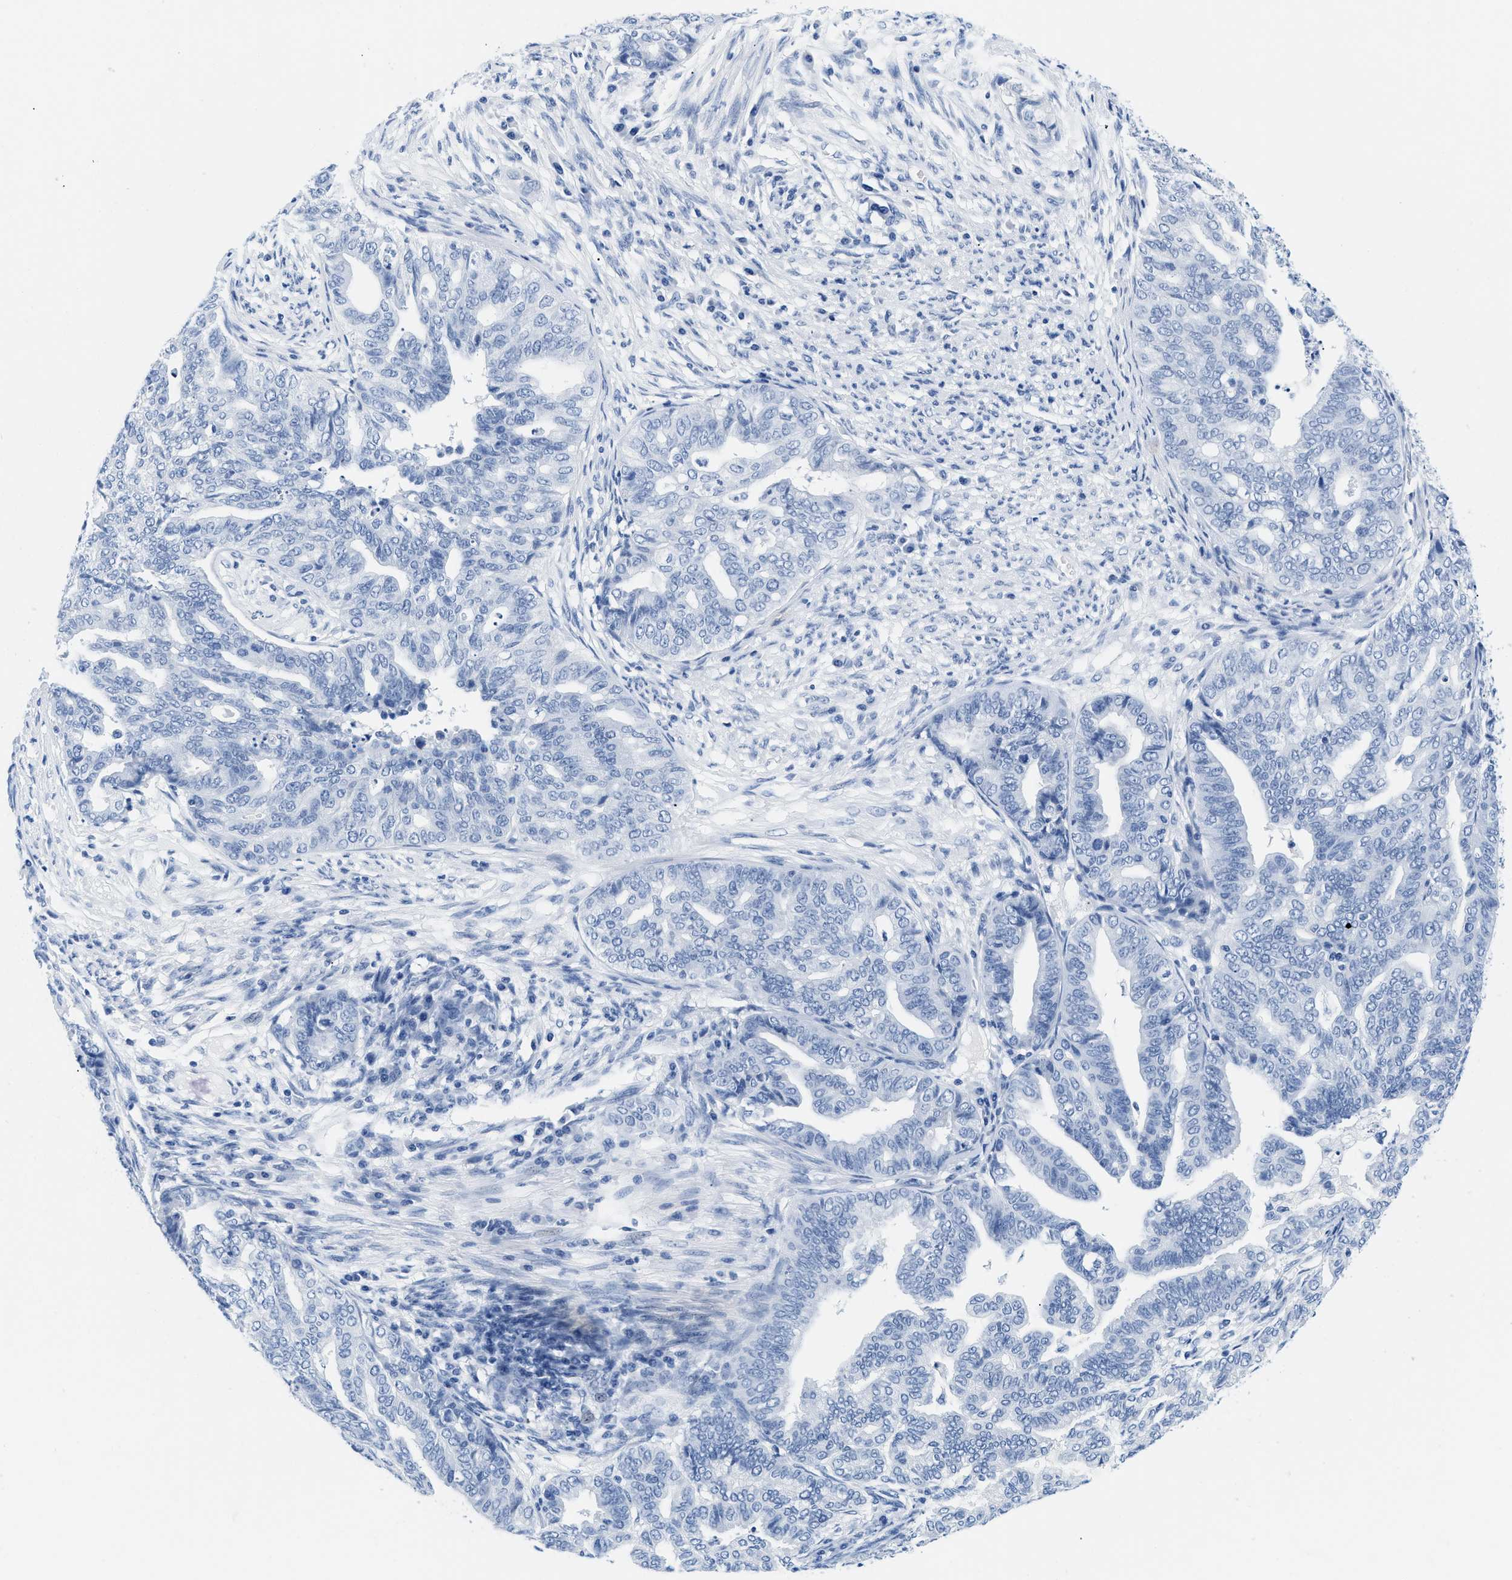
{"staining": {"intensity": "negative", "quantity": "none", "location": "none"}, "tissue": "endometrial cancer", "cell_type": "Tumor cells", "image_type": "cancer", "snomed": [{"axis": "morphology", "description": "Adenocarcinoma, NOS"}, {"axis": "topography", "description": "Endometrium"}], "caption": "Micrograph shows no significant protein expression in tumor cells of endometrial cancer.", "gene": "GSN", "patient": {"sex": "female", "age": 79}}